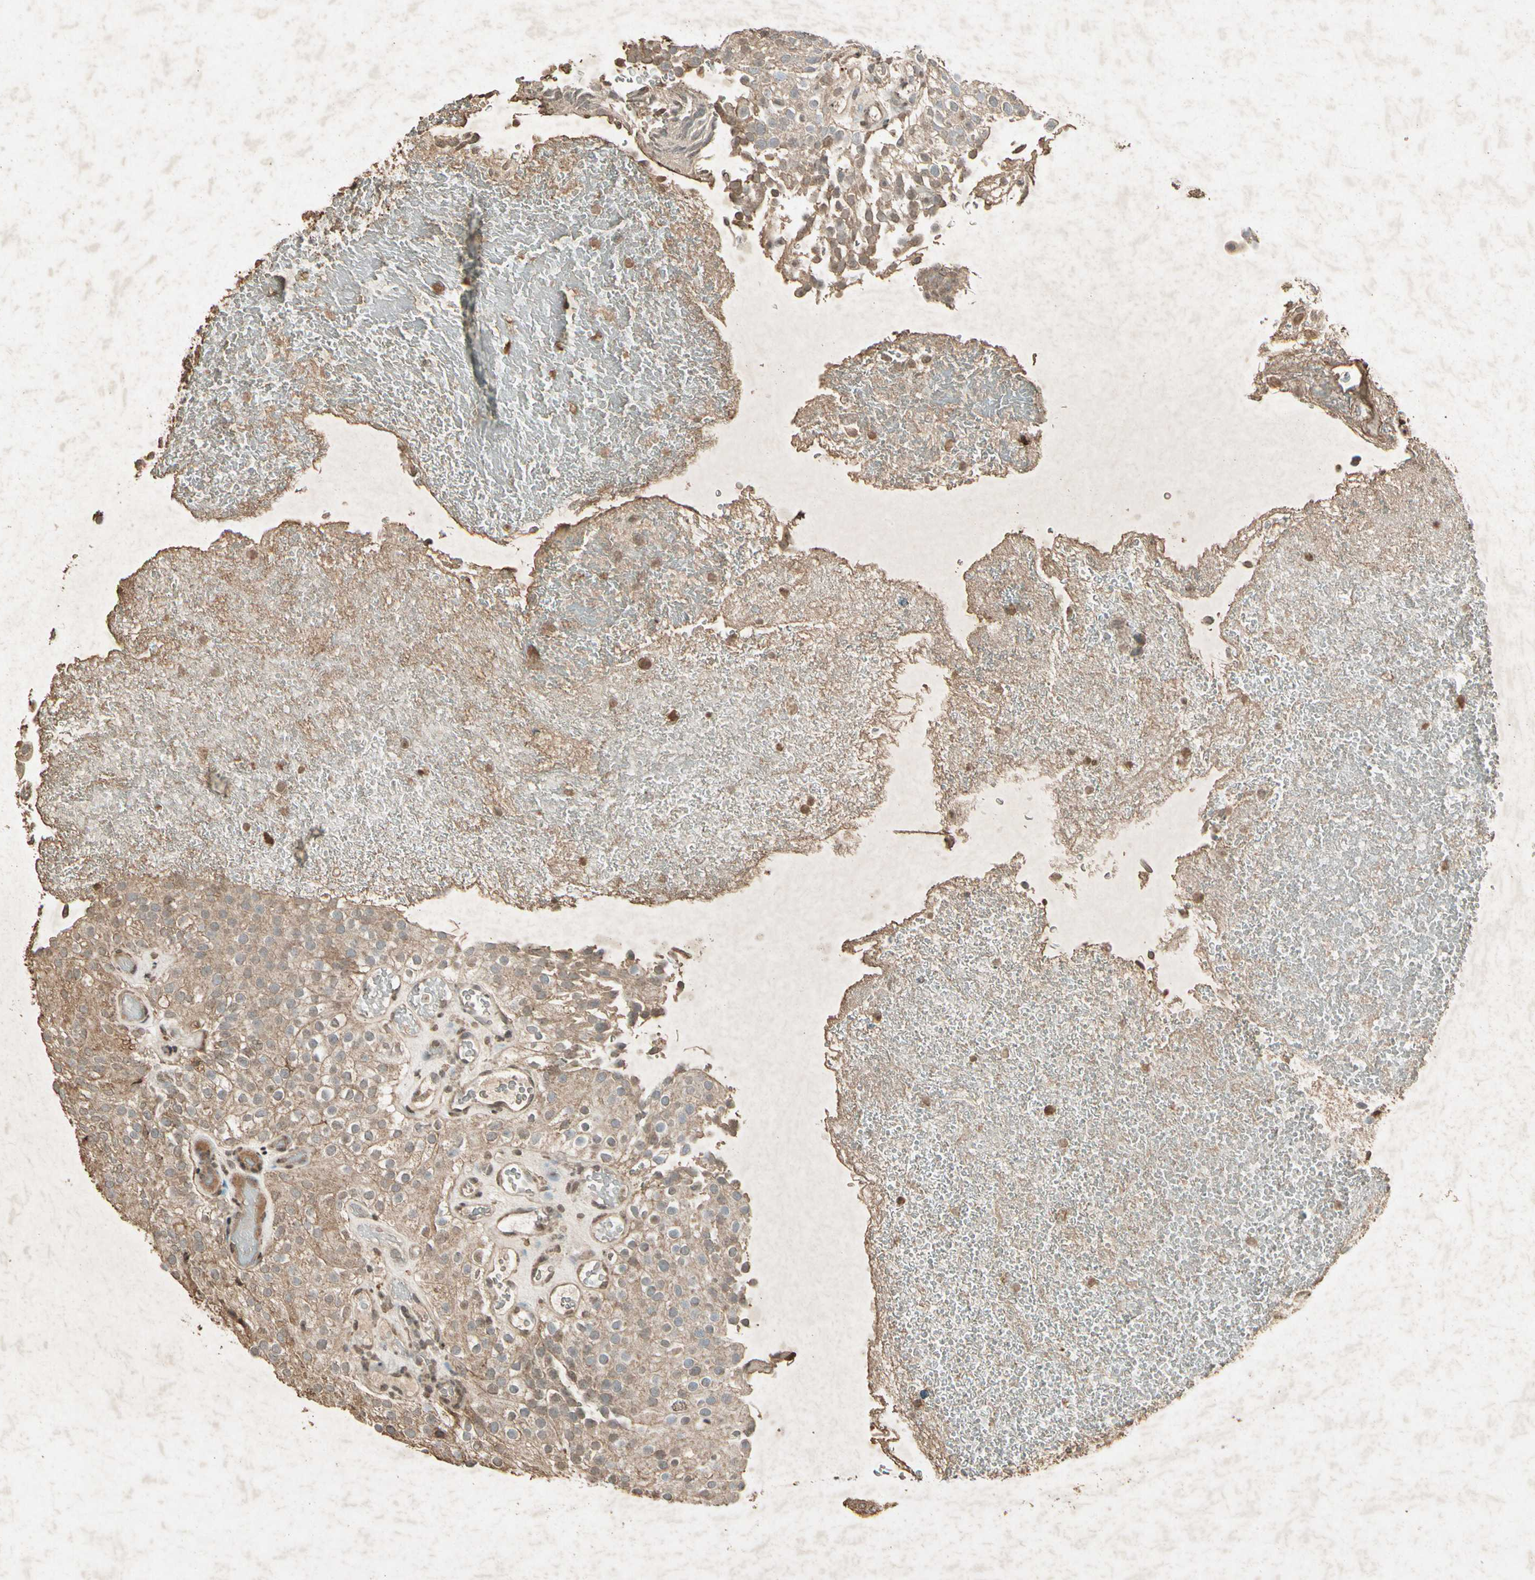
{"staining": {"intensity": "weak", "quantity": ">75%", "location": "cytoplasmic/membranous"}, "tissue": "urothelial cancer", "cell_type": "Tumor cells", "image_type": "cancer", "snomed": [{"axis": "morphology", "description": "Urothelial carcinoma, Low grade"}, {"axis": "topography", "description": "Urinary bladder"}], "caption": "The photomicrograph shows immunohistochemical staining of urothelial cancer. There is weak cytoplasmic/membranous staining is appreciated in approximately >75% of tumor cells.", "gene": "GC", "patient": {"sex": "male", "age": 78}}